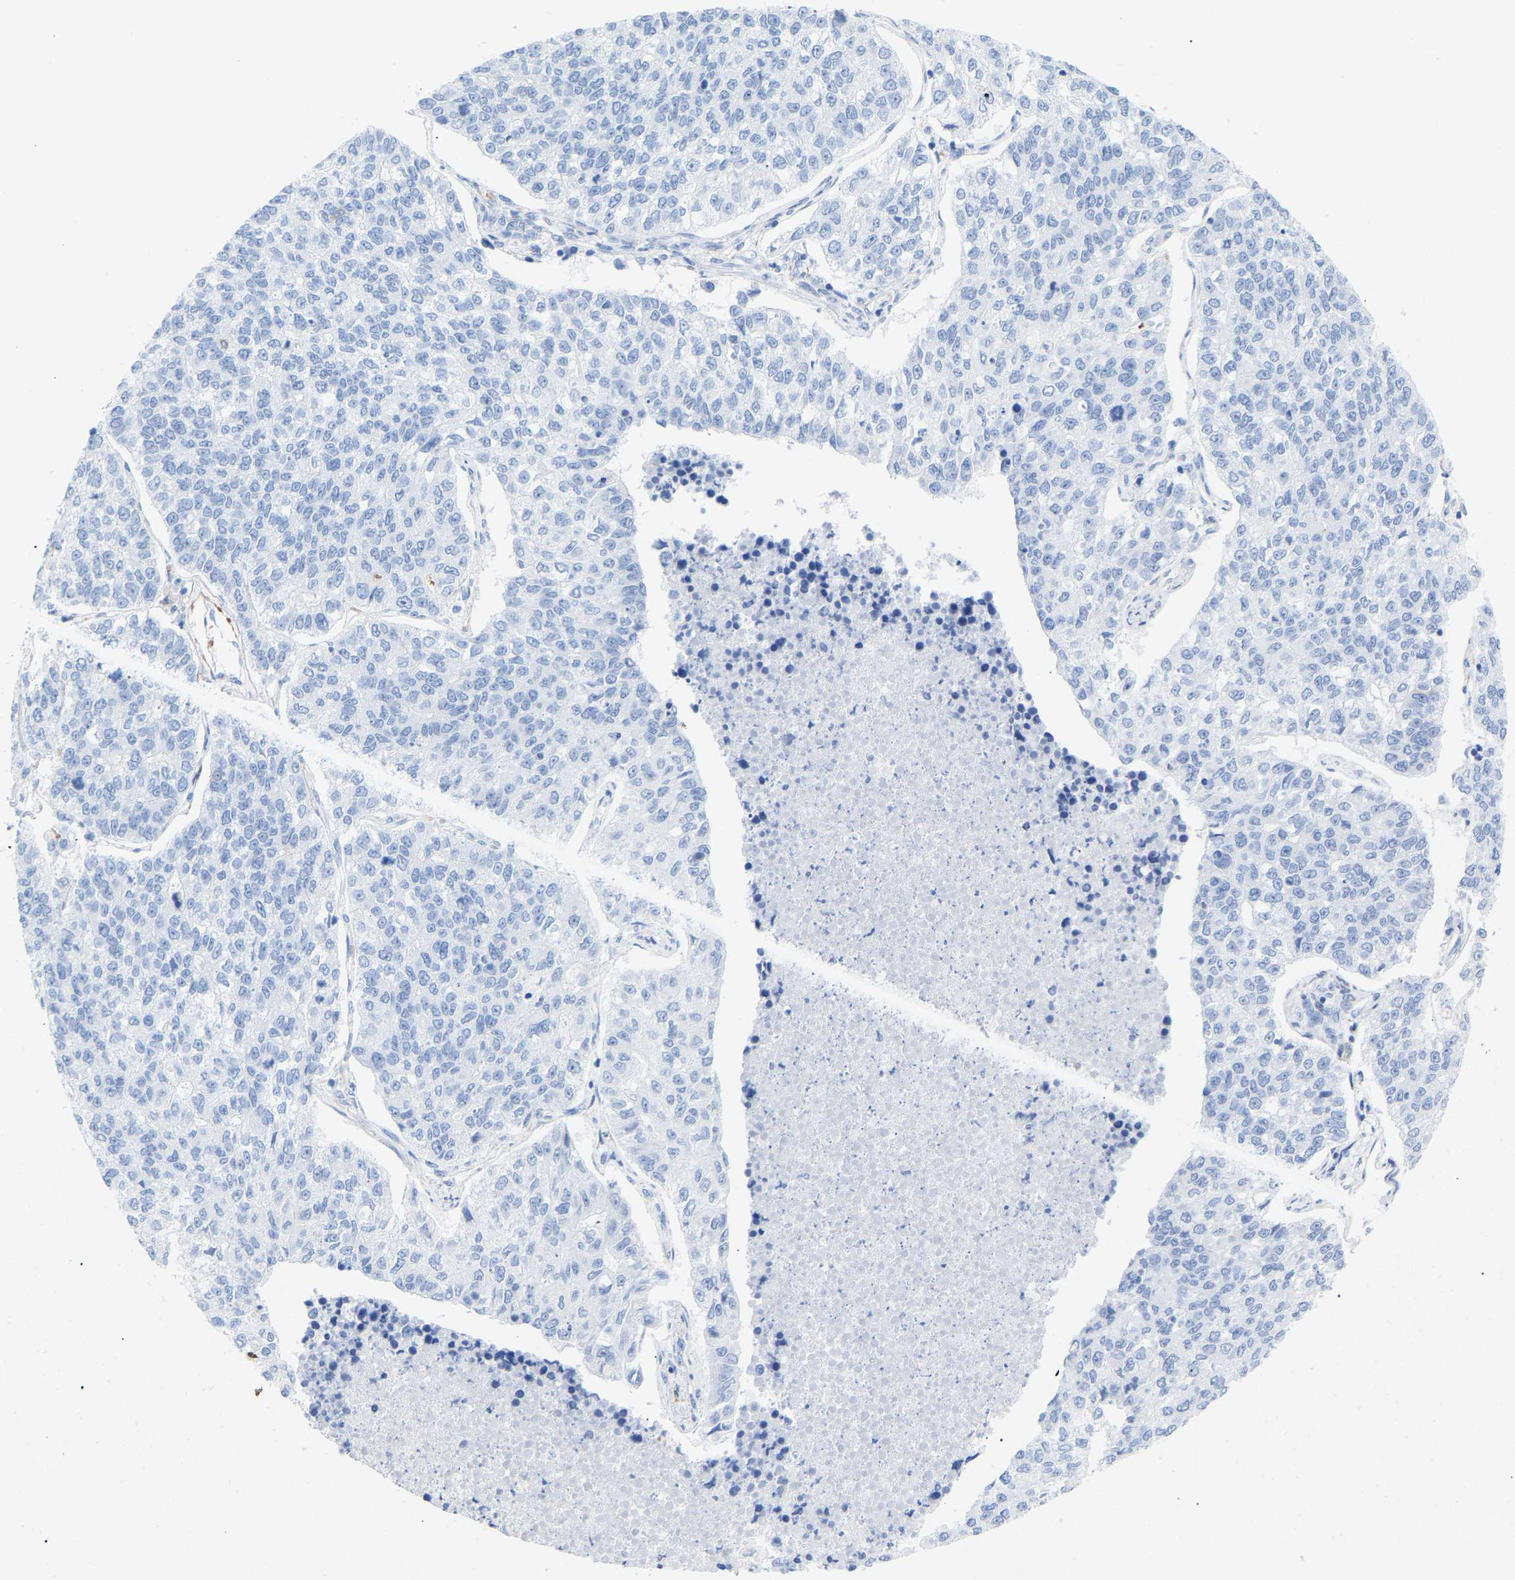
{"staining": {"intensity": "negative", "quantity": "none", "location": "none"}, "tissue": "lung cancer", "cell_type": "Tumor cells", "image_type": "cancer", "snomed": [{"axis": "morphology", "description": "Adenocarcinoma, NOS"}, {"axis": "topography", "description": "Lung"}], "caption": "Immunohistochemistry (IHC) of lung adenocarcinoma shows no expression in tumor cells. (DAB immunohistochemistry (IHC) visualized using brightfield microscopy, high magnification).", "gene": "AMPH", "patient": {"sex": "male", "age": 49}}